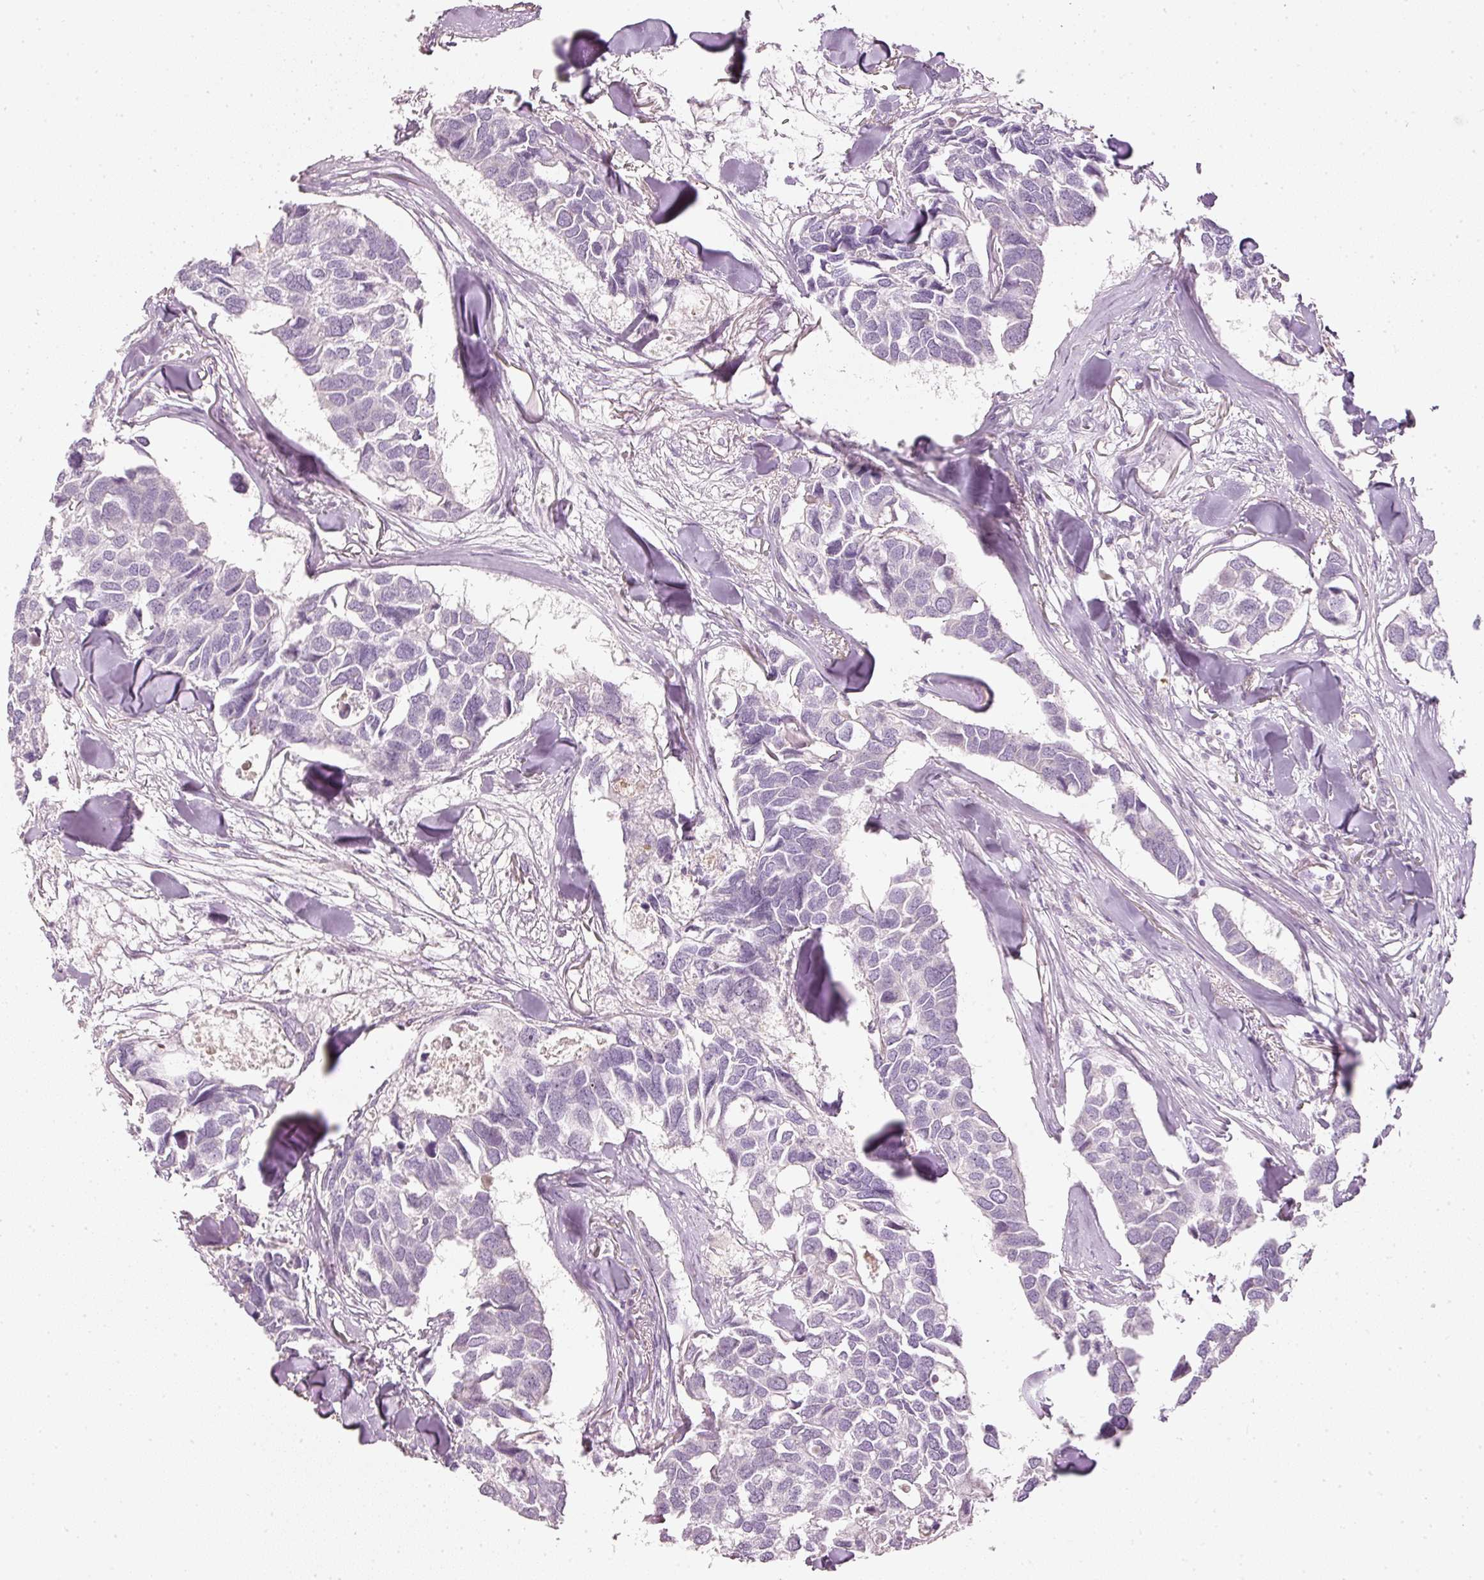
{"staining": {"intensity": "negative", "quantity": "none", "location": "none"}, "tissue": "breast cancer", "cell_type": "Tumor cells", "image_type": "cancer", "snomed": [{"axis": "morphology", "description": "Duct carcinoma"}, {"axis": "topography", "description": "Breast"}], "caption": "Immunohistochemistry (IHC) micrograph of human breast infiltrating ductal carcinoma stained for a protein (brown), which demonstrates no staining in tumor cells.", "gene": "LECT2", "patient": {"sex": "female", "age": 83}}